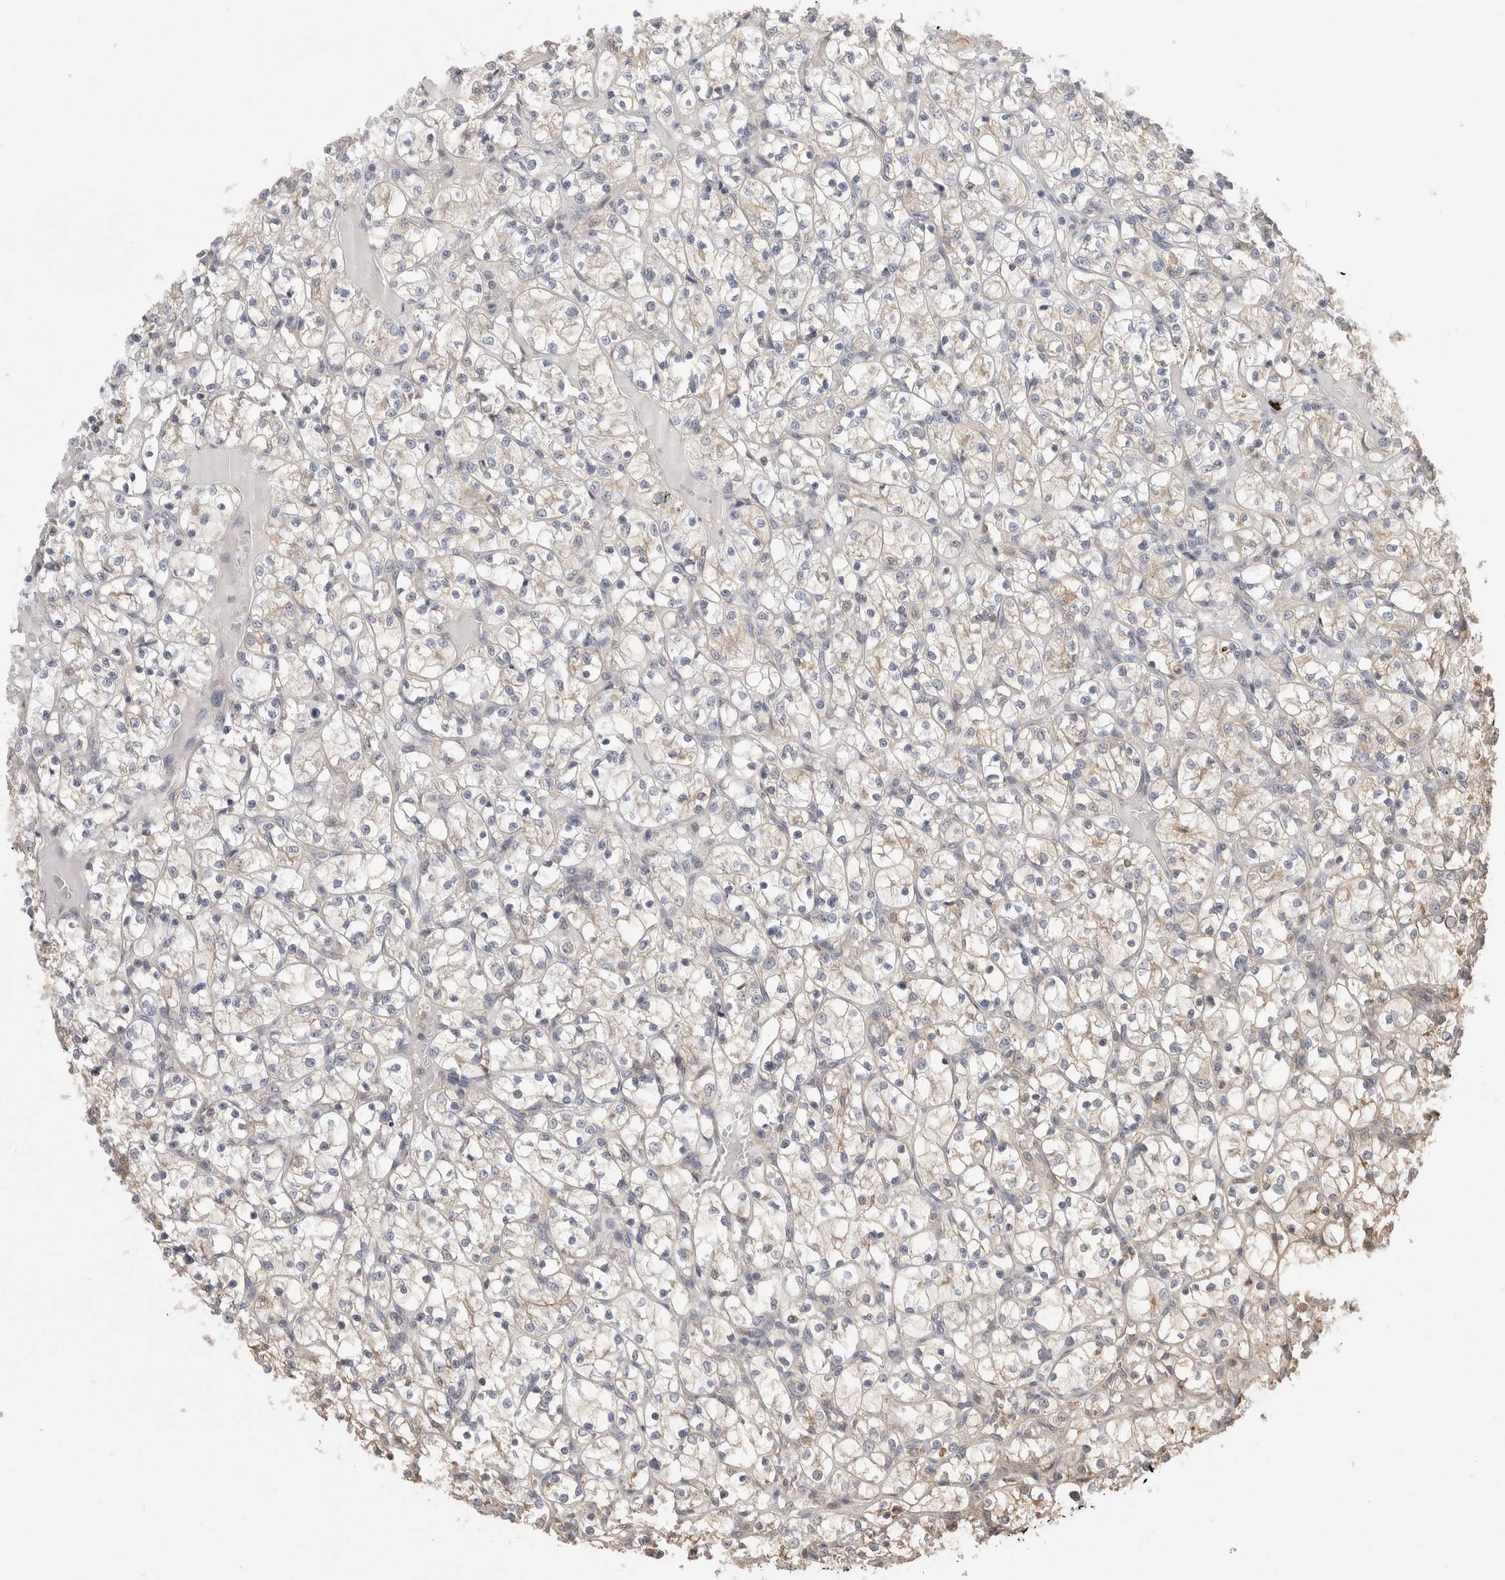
{"staining": {"intensity": "negative", "quantity": "none", "location": "none"}, "tissue": "renal cancer", "cell_type": "Tumor cells", "image_type": "cancer", "snomed": [{"axis": "morphology", "description": "Adenocarcinoma, NOS"}, {"axis": "topography", "description": "Kidney"}], "caption": "The histopathology image exhibits no significant positivity in tumor cells of renal adenocarcinoma. (DAB (3,3'-diaminobenzidine) immunohistochemistry, high magnification).", "gene": "IMMP2L", "patient": {"sex": "female", "age": 69}}